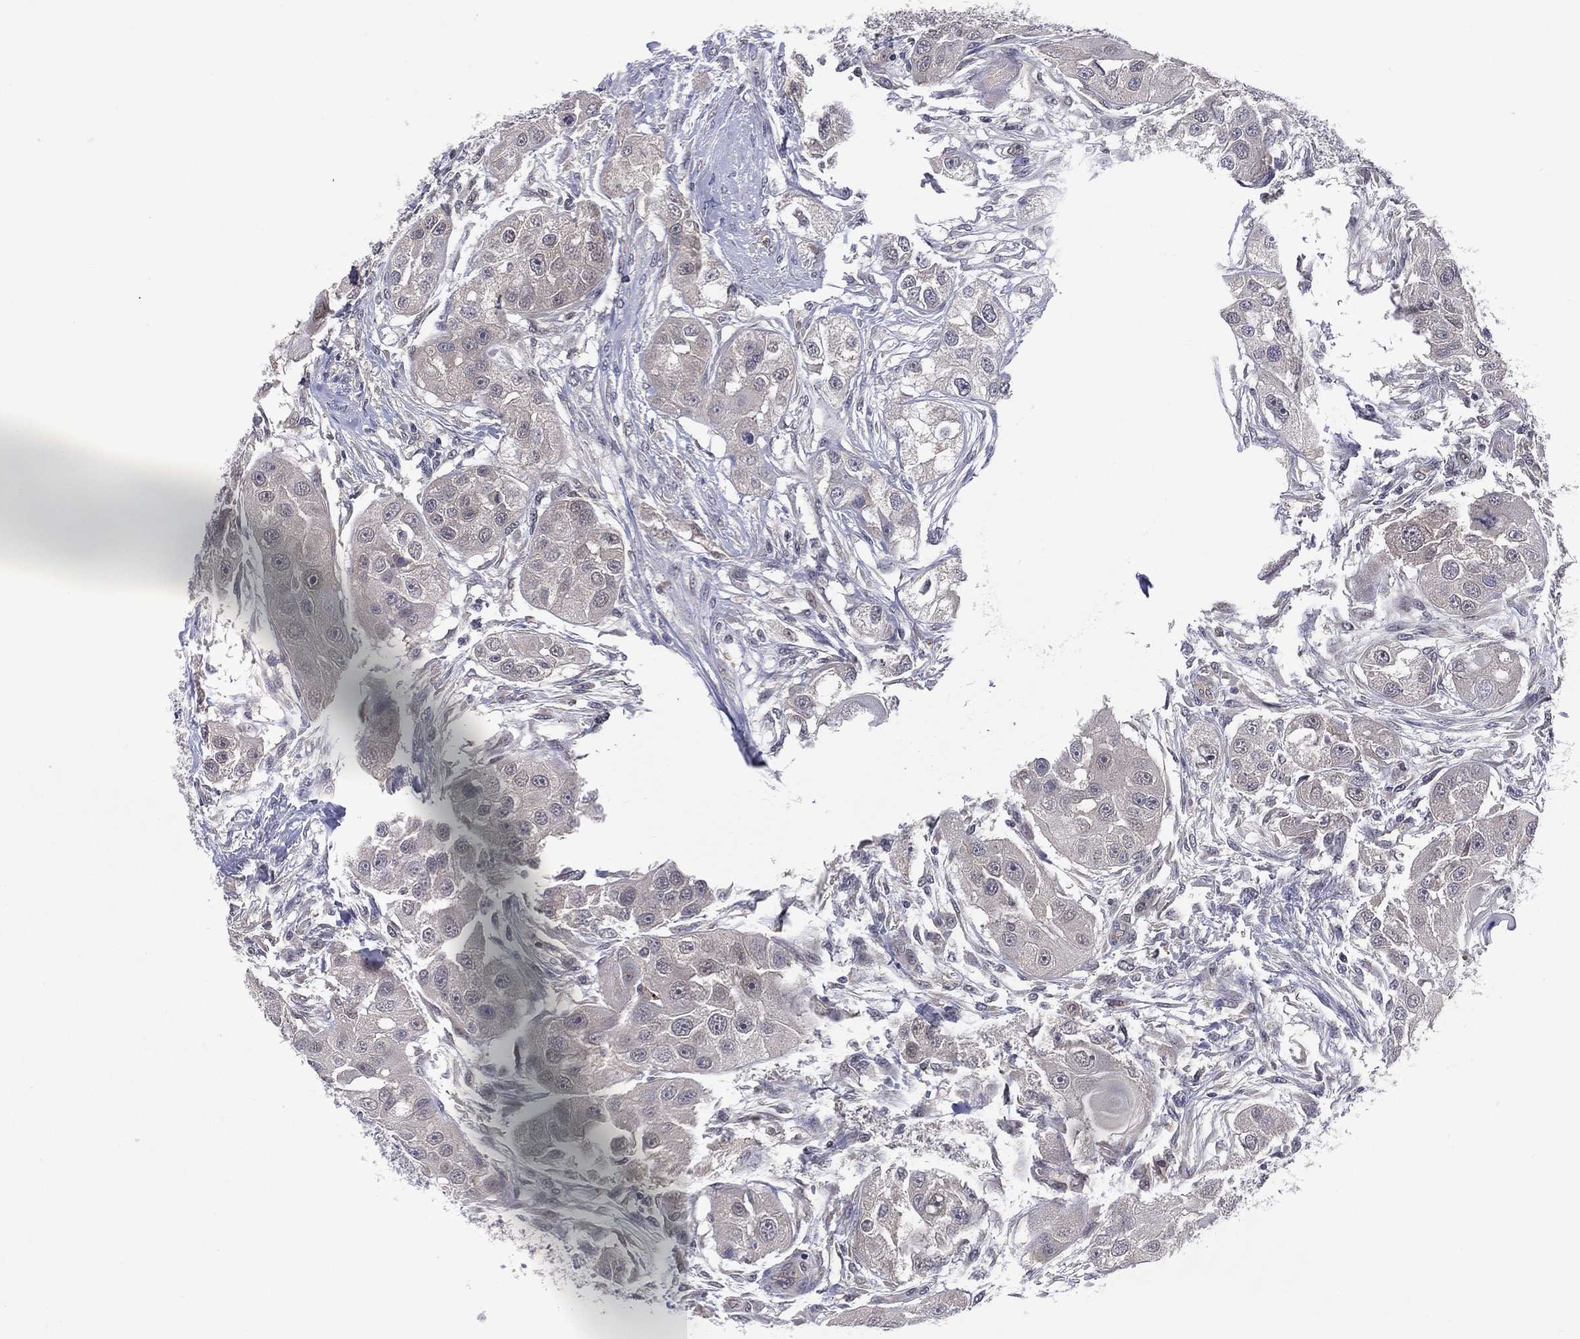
{"staining": {"intensity": "negative", "quantity": "none", "location": "none"}, "tissue": "head and neck cancer", "cell_type": "Tumor cells", "image_type": "cancer", "snomed": [{"axis": "morphology", "description": "Normal tissue, NOS"}, {"axis": "morphology", "description": "Squamous cell carcinoma, NOS"}, {"axis": "topography", "description": "Skeletal muscle"}, {"axis": "topography", "description": "Head-Neck"}], "caption": "There is no significant expression in tumor cells of squamous cell carcinoma (head and neck). Brightfield microscopy of IHC stained with DAB (3,3'-diaminobenzidine) (brown) and hematoxylin (blue), captured at high magnification.", "gene": "DLG4", "patient": {"sex": "male", "age": 51}}